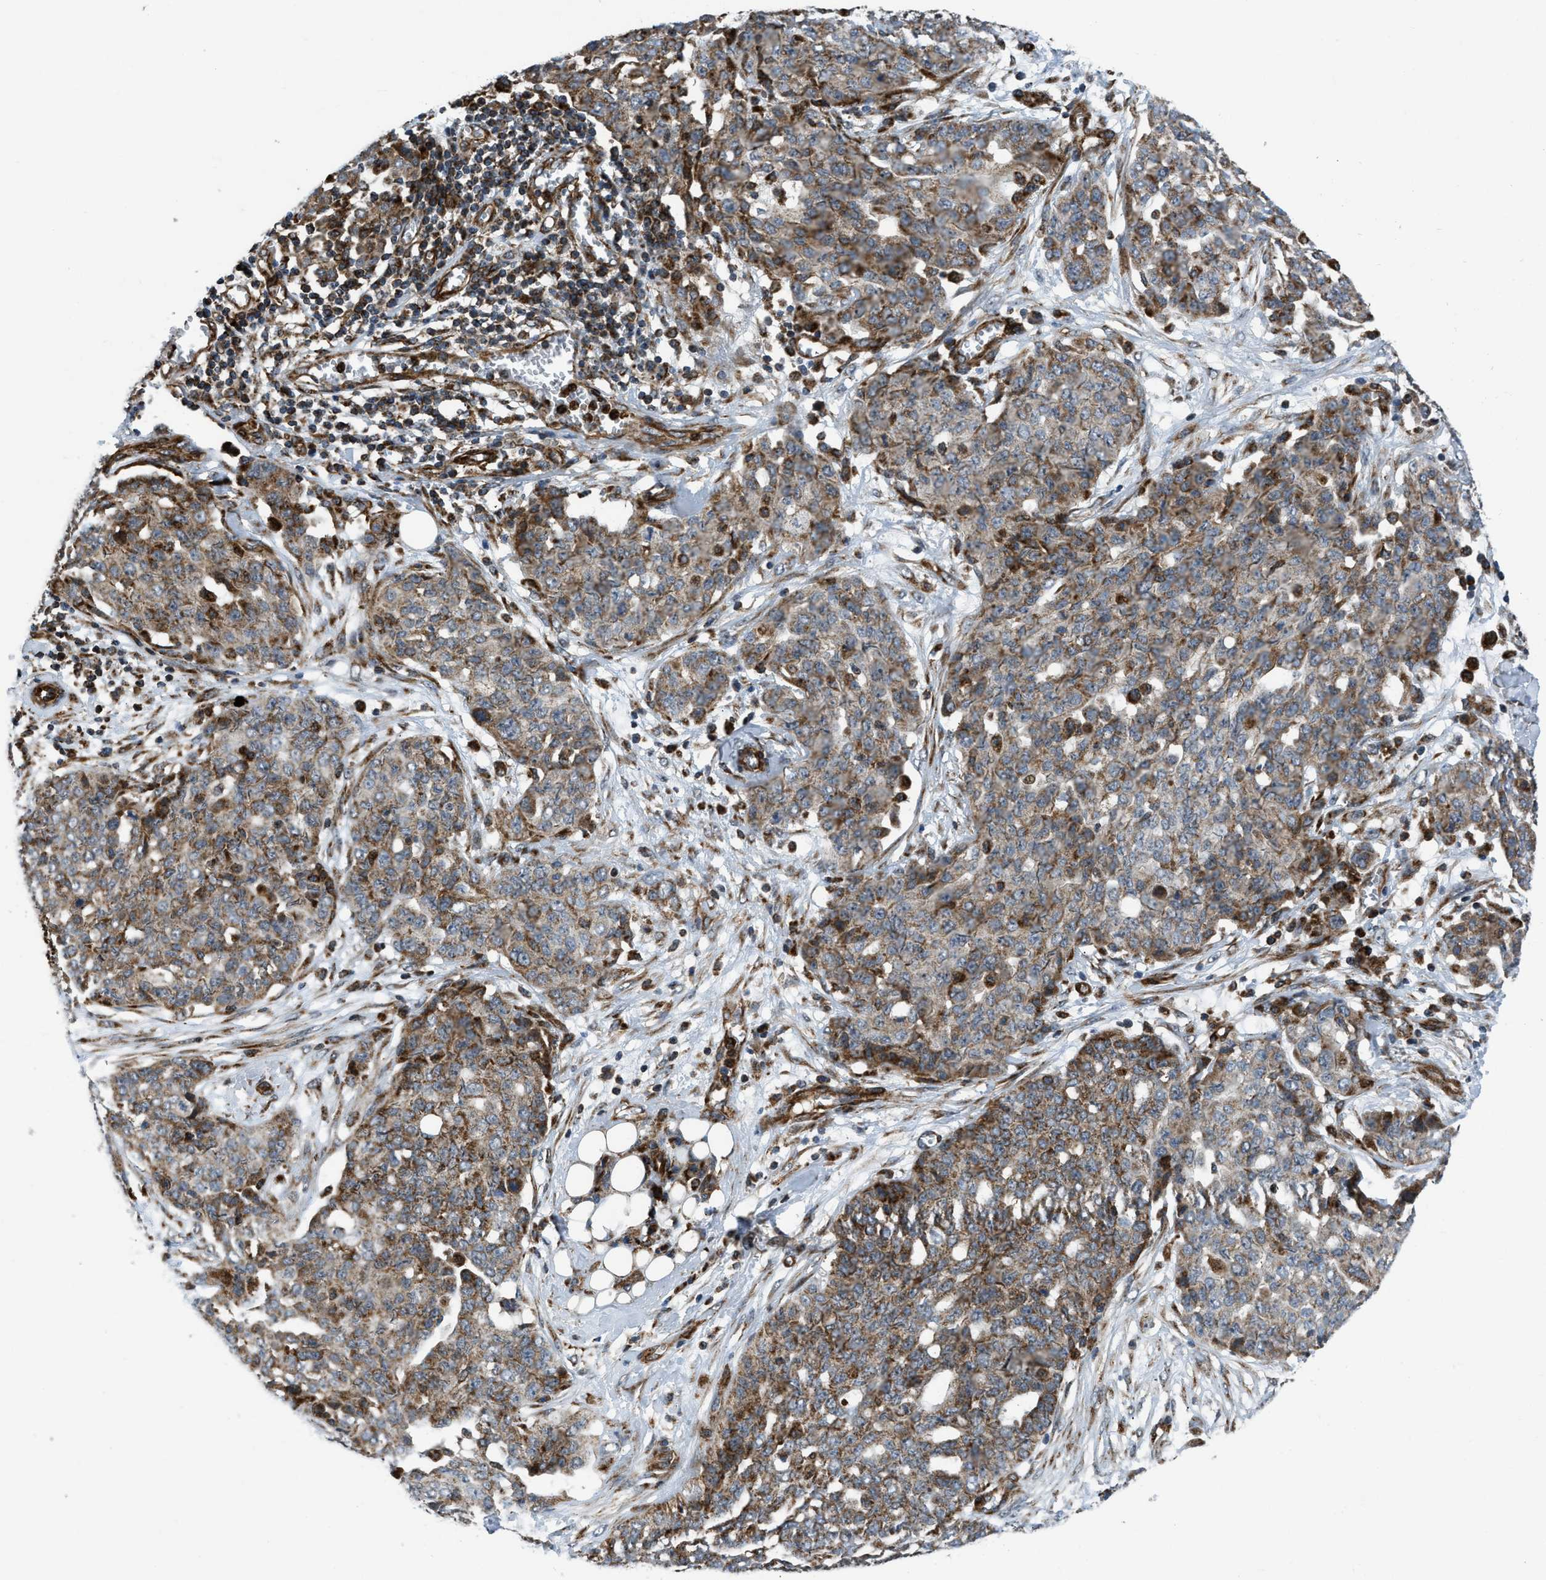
{"staining": {"intensity": "moderate", "quantity": ">75%", "location": "cytoplasmic/membranous"}, "tissue": "ovarian cancer", "cell_type": "Tumor cells", "image_type": "cancer", "snomed": [{"axis": "morphology", "description": "Cystadenocarcinoma, serous, NOS"}, {"axis": "topography", "description": "Soft tissue"}, {"axis": "topography", "description": "Ovary"}], "caption": "Protein expression analysis of ovarian serous cystadenocarcinoma reveals moderate cytoplasmic/membranous positivity in about >75% of tumor cells.", "gene": "GSDME", "patient": {"sex": "female", "age": 57}}